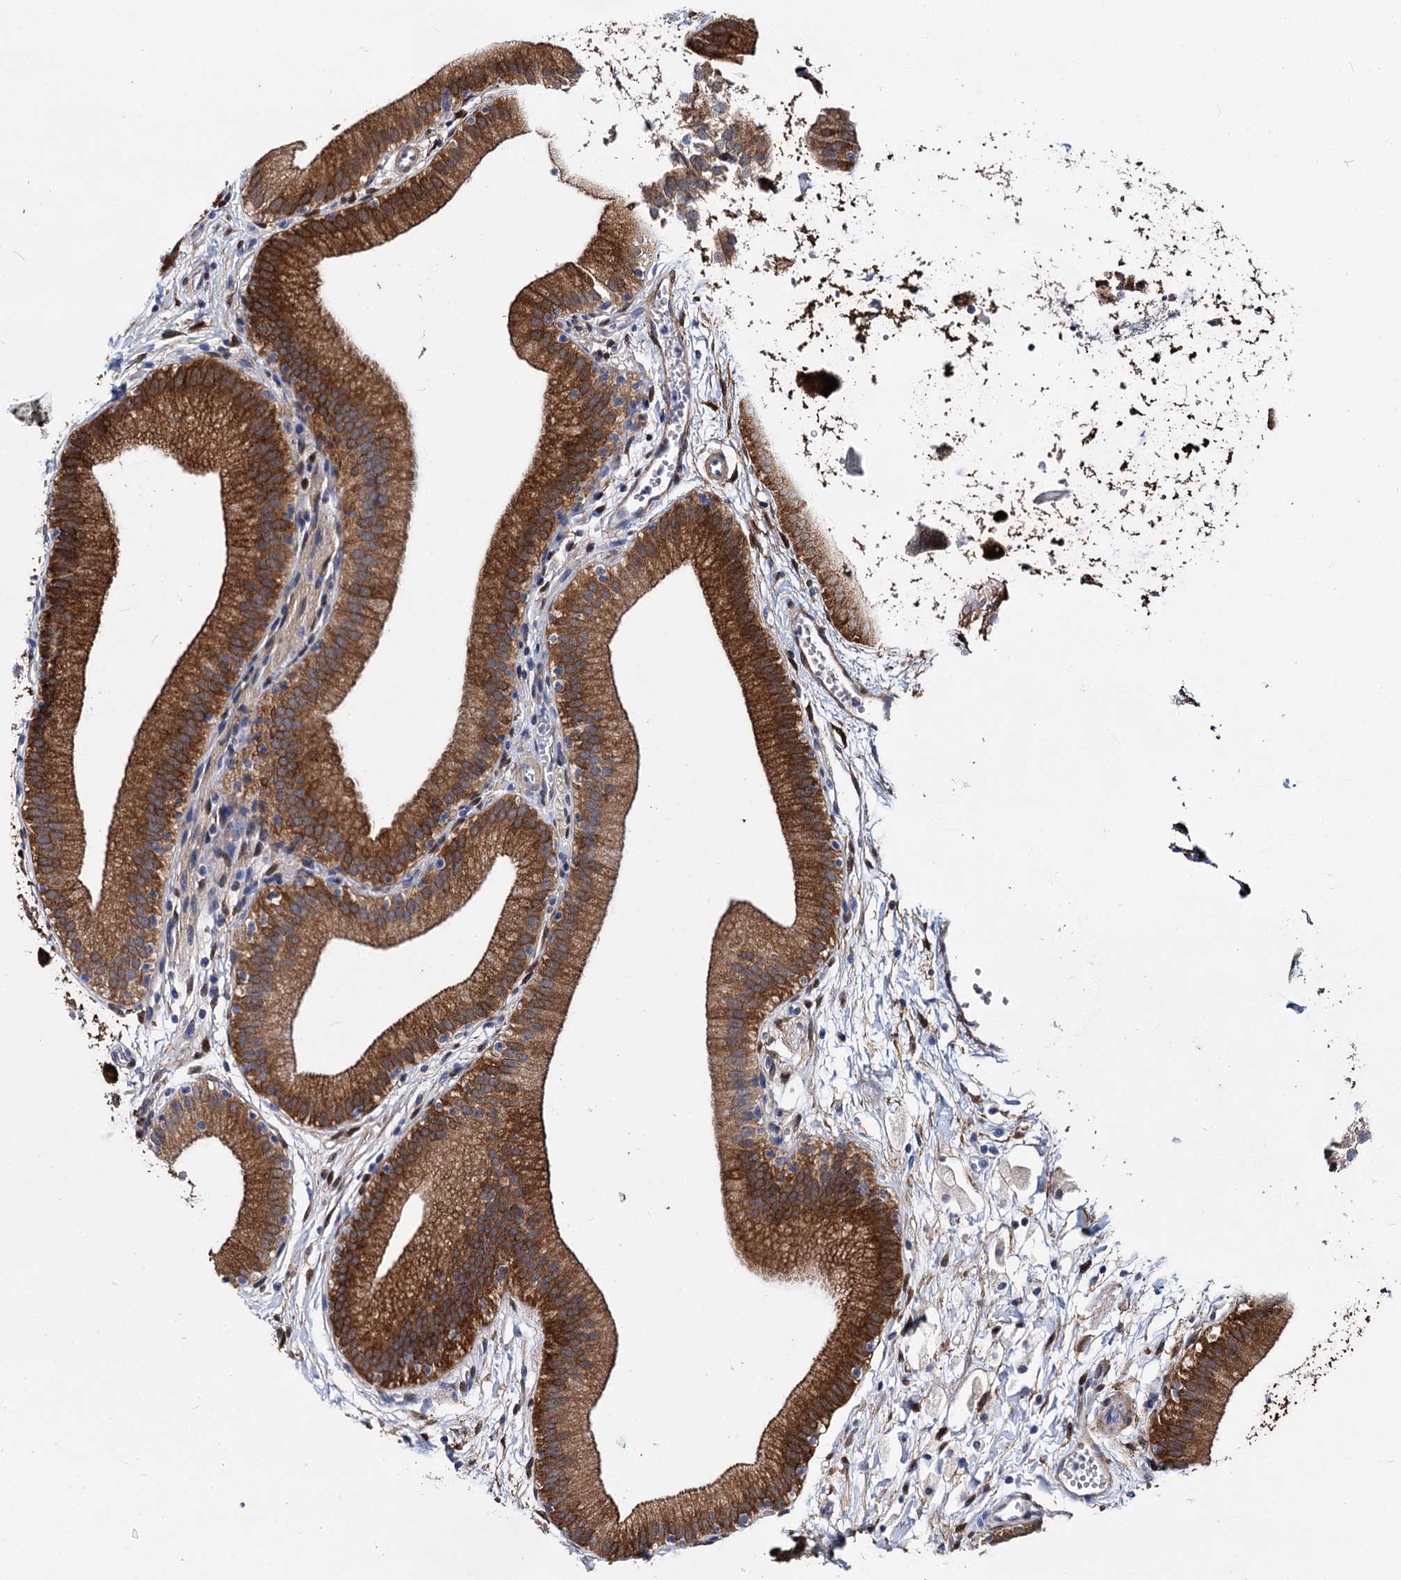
{"staining": {"intensity": "strong", "quantity": ">75%", "location": "cytoplasmic/membranous,nuclear"}, "tissue": "gallbladder", "cell_type": "Glandular cells", "image_type": "normal", "snomed": [{"axis": "morphology", "description": "Normal tissue, NOS"}, {"axis": "topography", "description": "Gallbladder"}], "caption": "Glandular cells show high levels of strong cytoplasmic/membranous,nuclear staining in approximately >75% of cells in unremarkable human gallbladder. (Brightfield microscopy of DAB IHC at high magnification).", "gene": "GSTM3", "patient": {"sex": "male", "age": 55}}